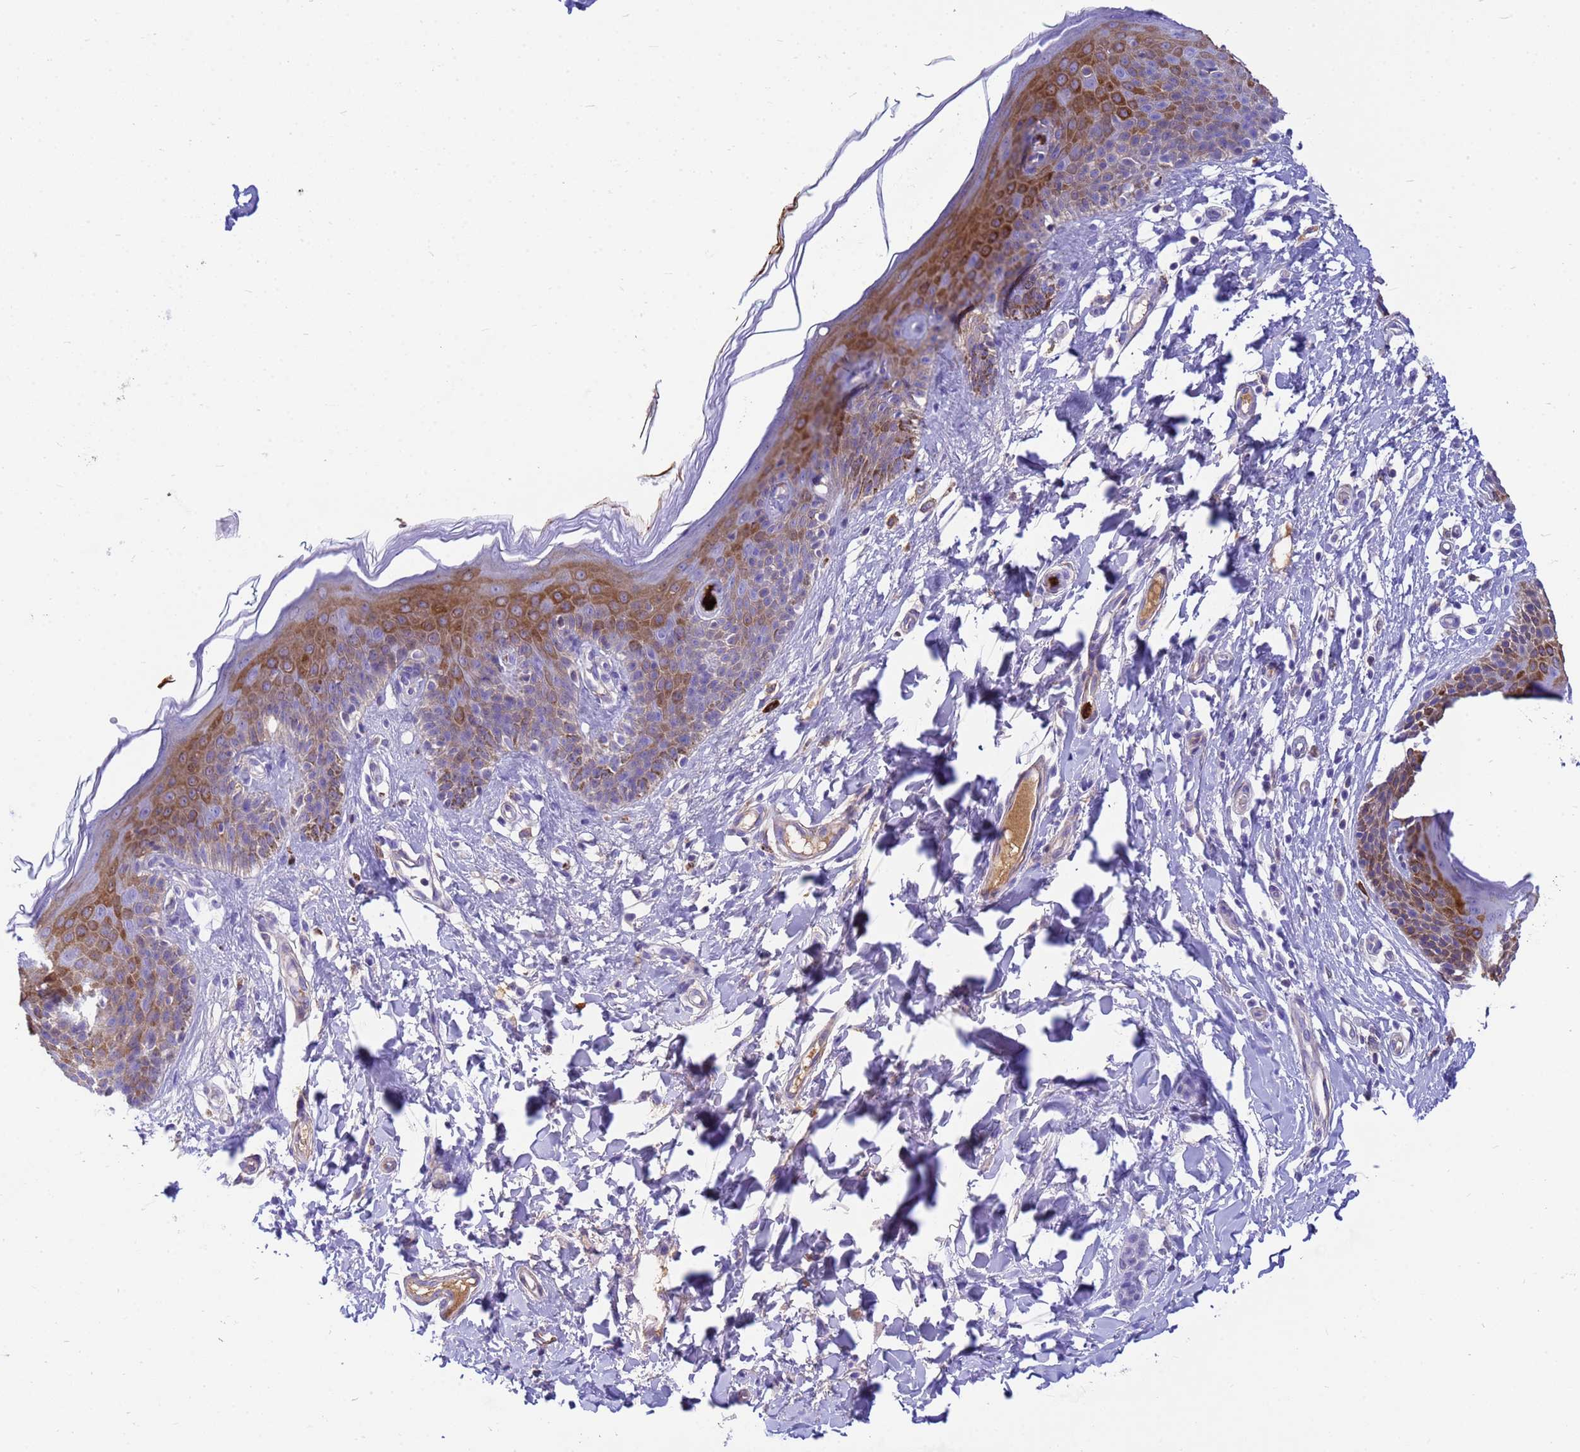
{"staining": {"intensity": "moderate", "quantity": "<25%", "location": "cytoplasmic/membranous"}, "tissue": "skin", "cell_type": "Epidermal cells", "image_type": "normal", "snomed": [{"axis": "morphology", "description": "Normal tissue, NOS"}, {"axis": "topography", "description": "Vulva"}], "caption": "Skin was stained to show a protein in brown. There is low levels of moderate cytoplasmic/membranous staining in approximately <25% of epidermal cells. The protein of interest is stained brown, and the nuclei are stained in blue (DAB (3,3'-diaminobenzidine) IHC with brightfield microscopy, high magnification).", "gene": "ORM1", "patient": {"sex": "female", "age": 66}}